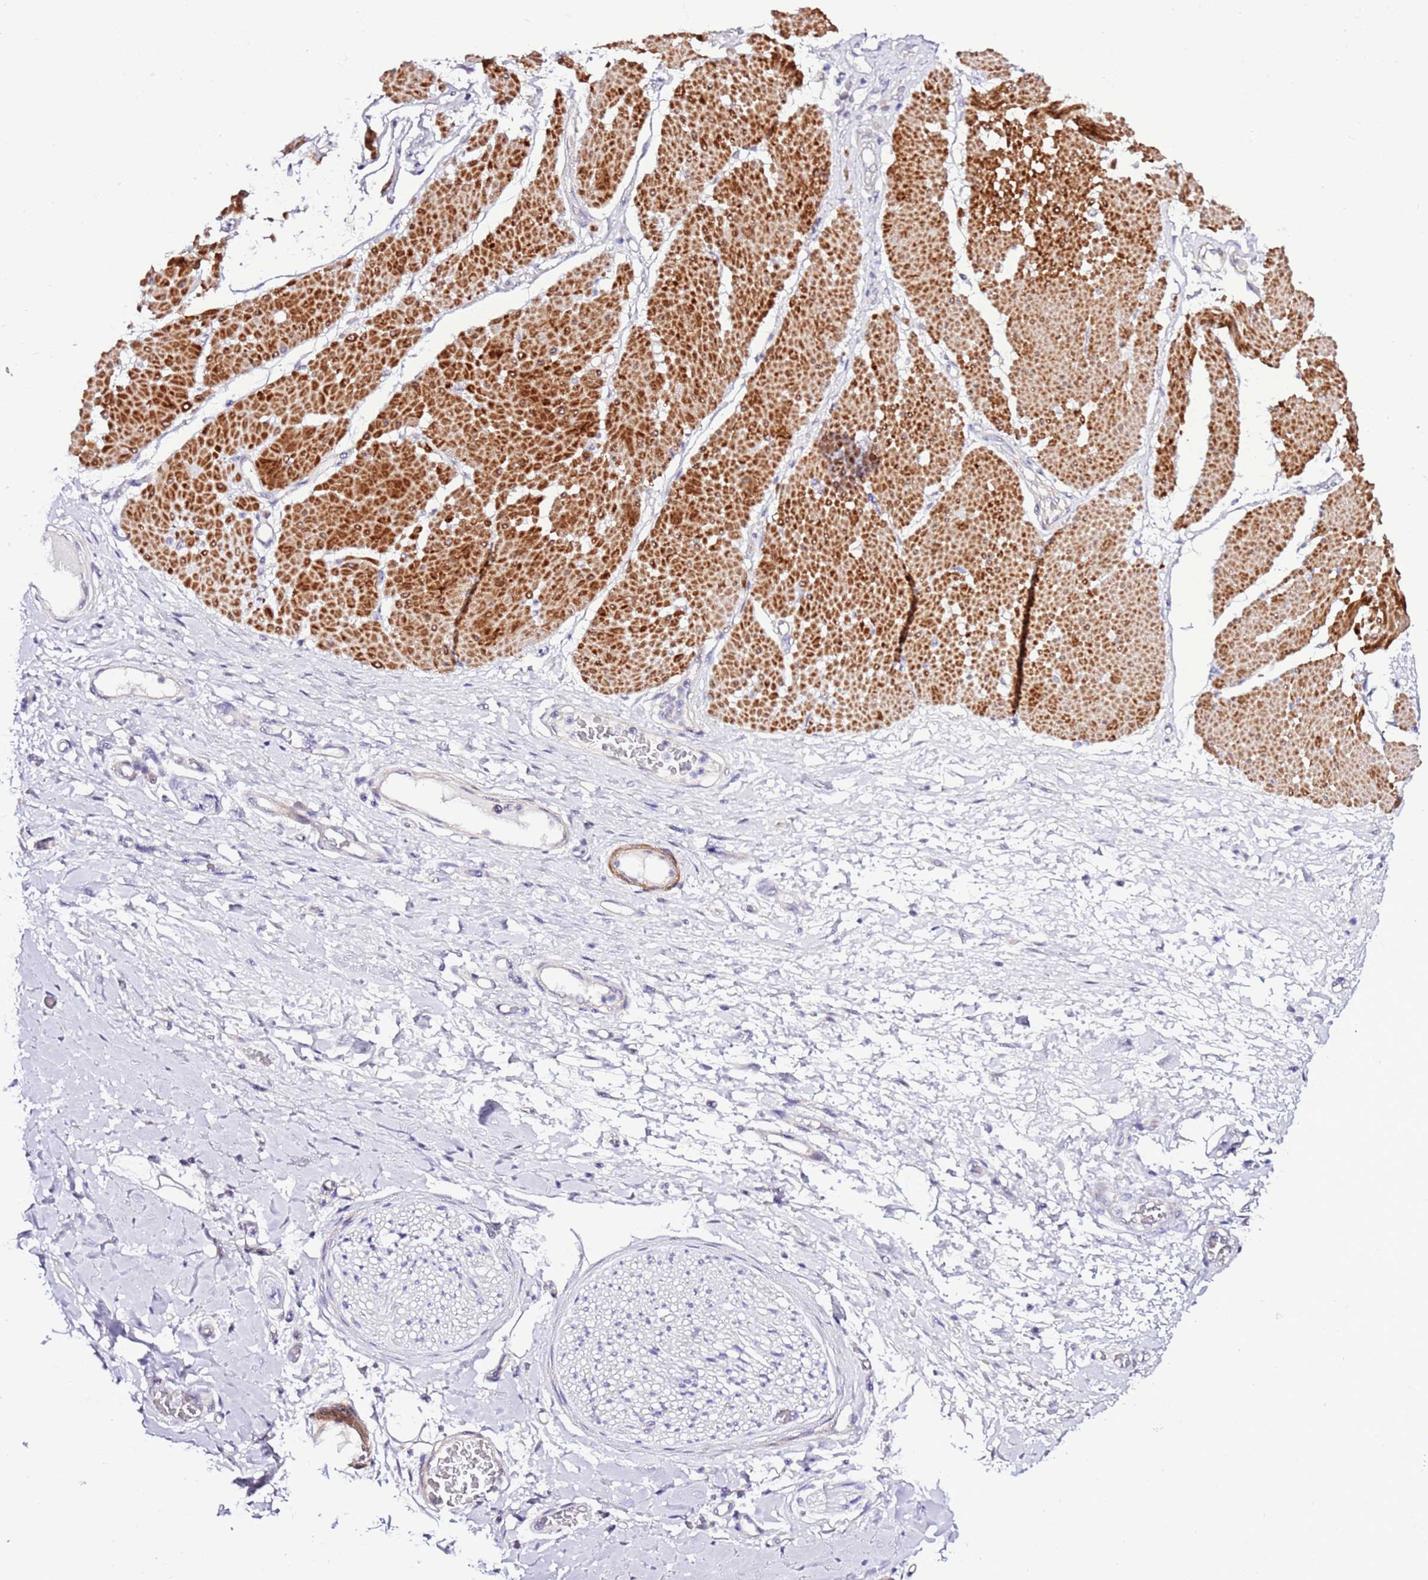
{"staining": {"intensity": "negative", "quantity": "none", "location": "none"}, "tissue": "adipose tissue", "cell_type": "Adipocytes", "image_type": "normal", "snomed": [{"axis": "morphology", "description": "Normal tissue, NOS"}, {"axis": "morphology", "description": "Adenocarcinoma, NOS"}, {"axis": "topography", "description": "Esophagus"}, {"axis": "topography", "description": "Stomach, upper"}, {"axis": "topography", "description": "Peripheral nerve tissue"}], "caption": "DAB (3,3'-diaminobenzidine) immunohistochemical staining of benign adipose tissue exhibits no significant expression in adipocytes.", "gene": "ART5", "patient": {"sex": "male", "age": 62}}